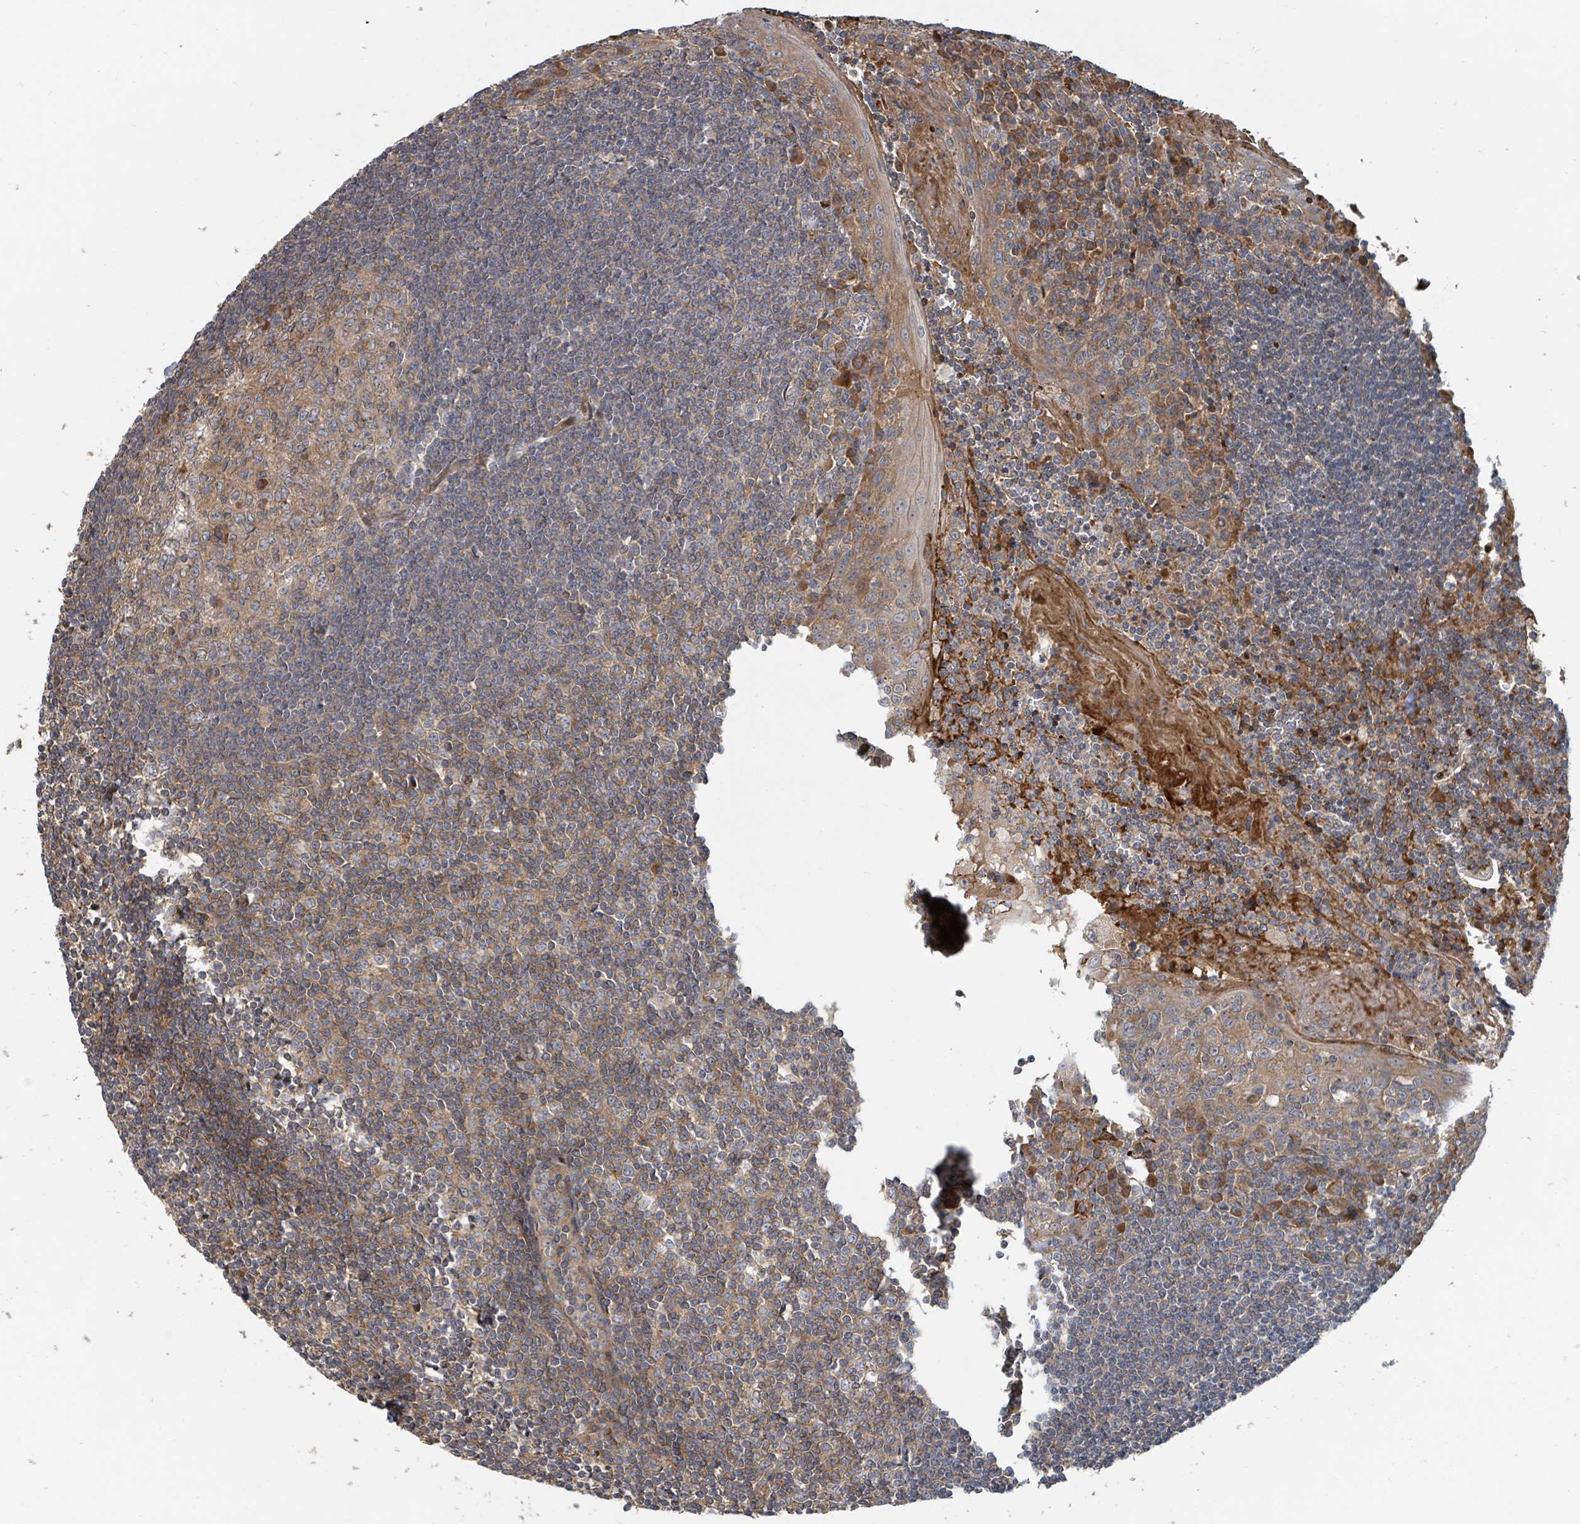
{"staining": {"intensity": "weak", "quantity": ">75%", "location": "cytoplasmic/membranous"}, "tissue": "tonsil", "cell_type": "Germinal center cells", "image_type": "normal", "snomed": [{"axis": "morphology", "description": "Normal tissue, NOS"}, {"axis": "topography", "description": "Tonsil"}], "caption": "Normal tonsil exhibits weak cytoplasmic/membranous positivity in about >75% of germinal center cells.", "gene": "DPM1", "patient": {"sex": "male", "age": 27}}